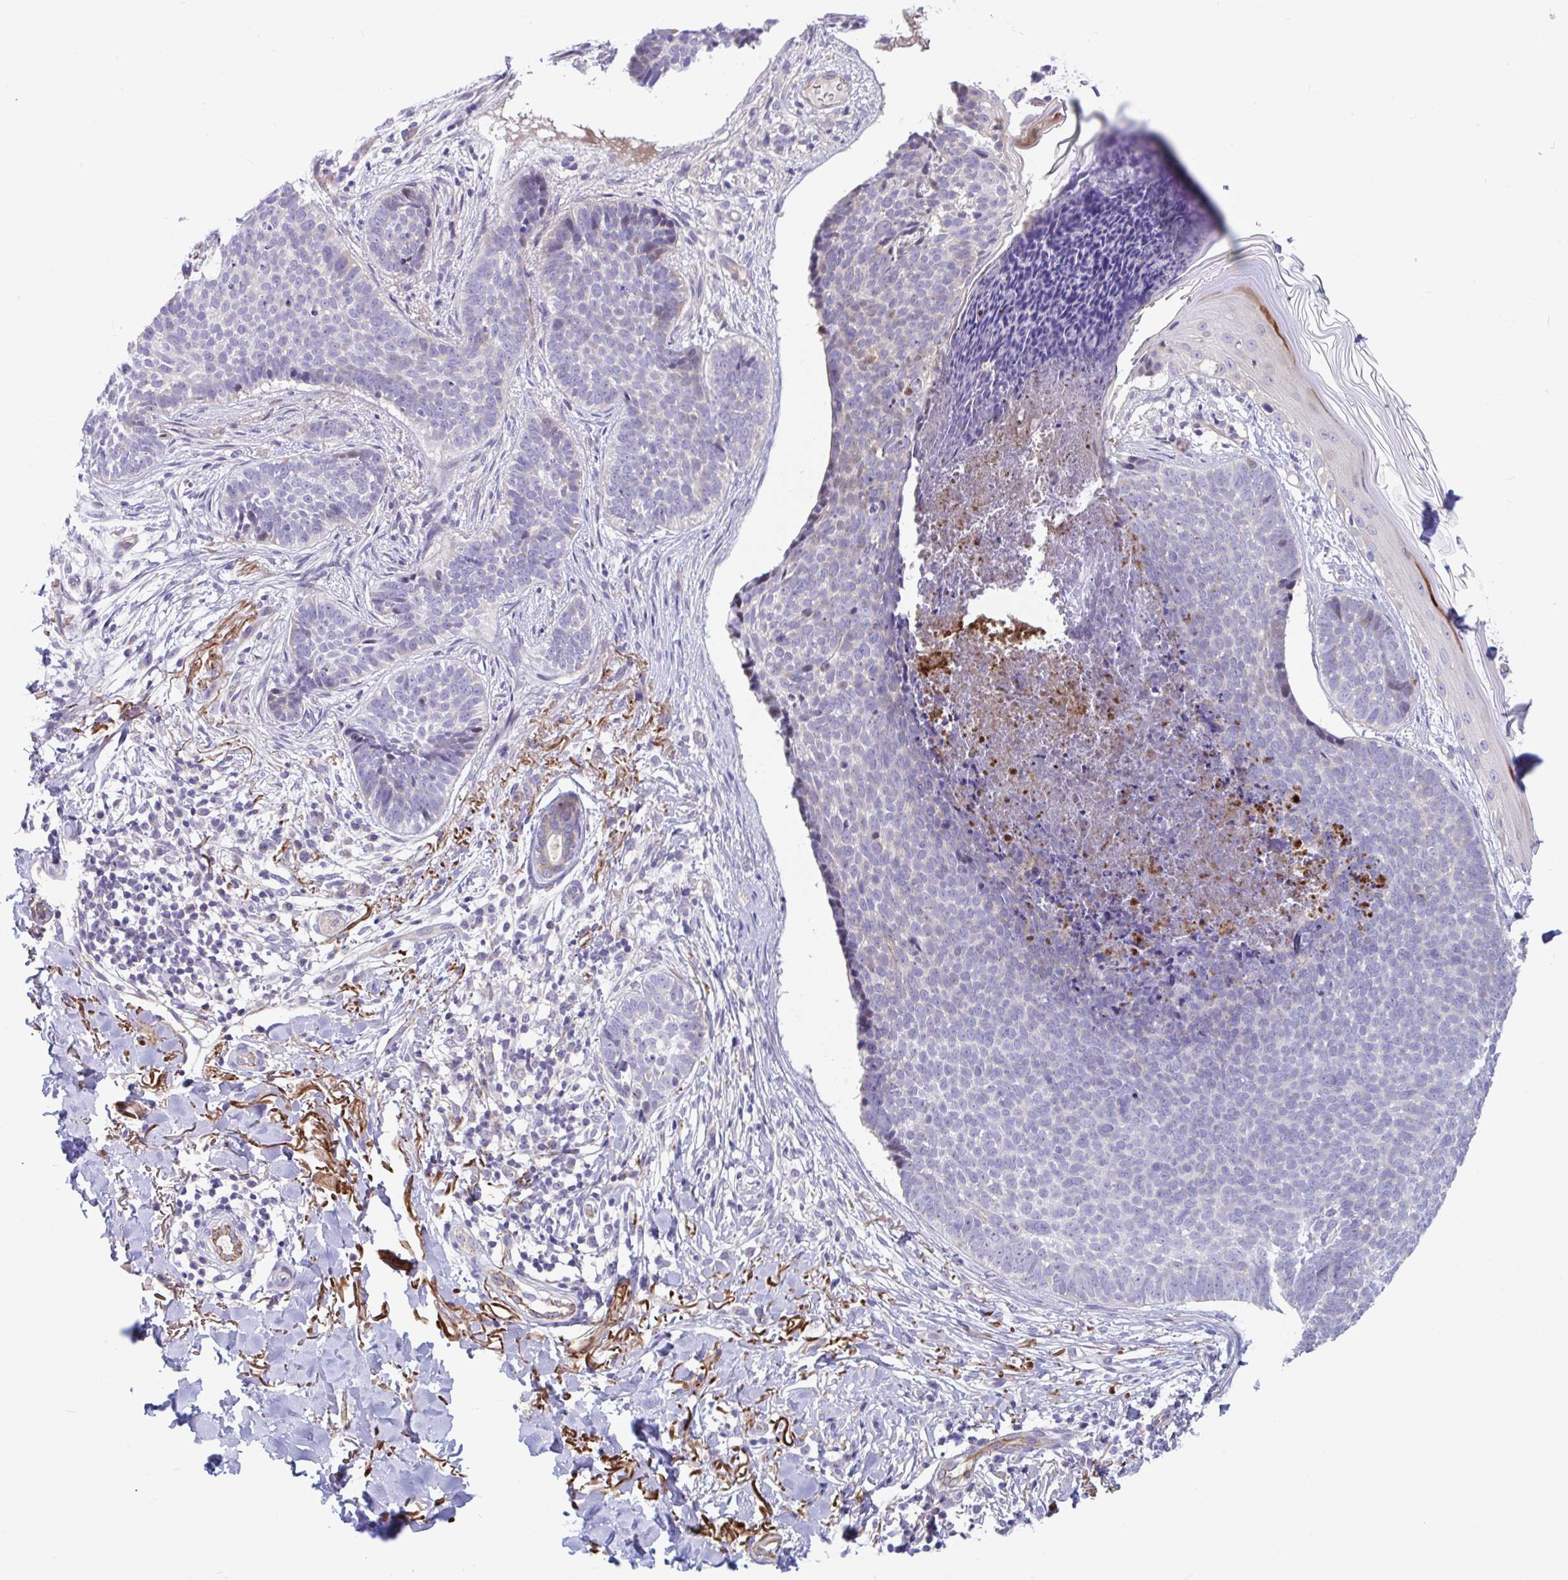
{"staining": {"intensity": "negative", "quantity": "none", "location": "none"}, "tissue": "skin cancer", "cell_type": "Tumor cells", "image_type": "cancer", "snomed": [{"axis": "morphology", "description": "Basal cell carcinoma"}, {"axis": "topography", "description": "Skin"}, {"axis": "topography", "description": "Skin of back"}], "caption": "Immunohistochemistry (IHC) photomicrograph of skin basal cell carcinoma stained for a protein (brown), which demonstrates no positivity in tumor cells.", "gene": "IL37", "patient": {"sex": "male", "age": 81}}